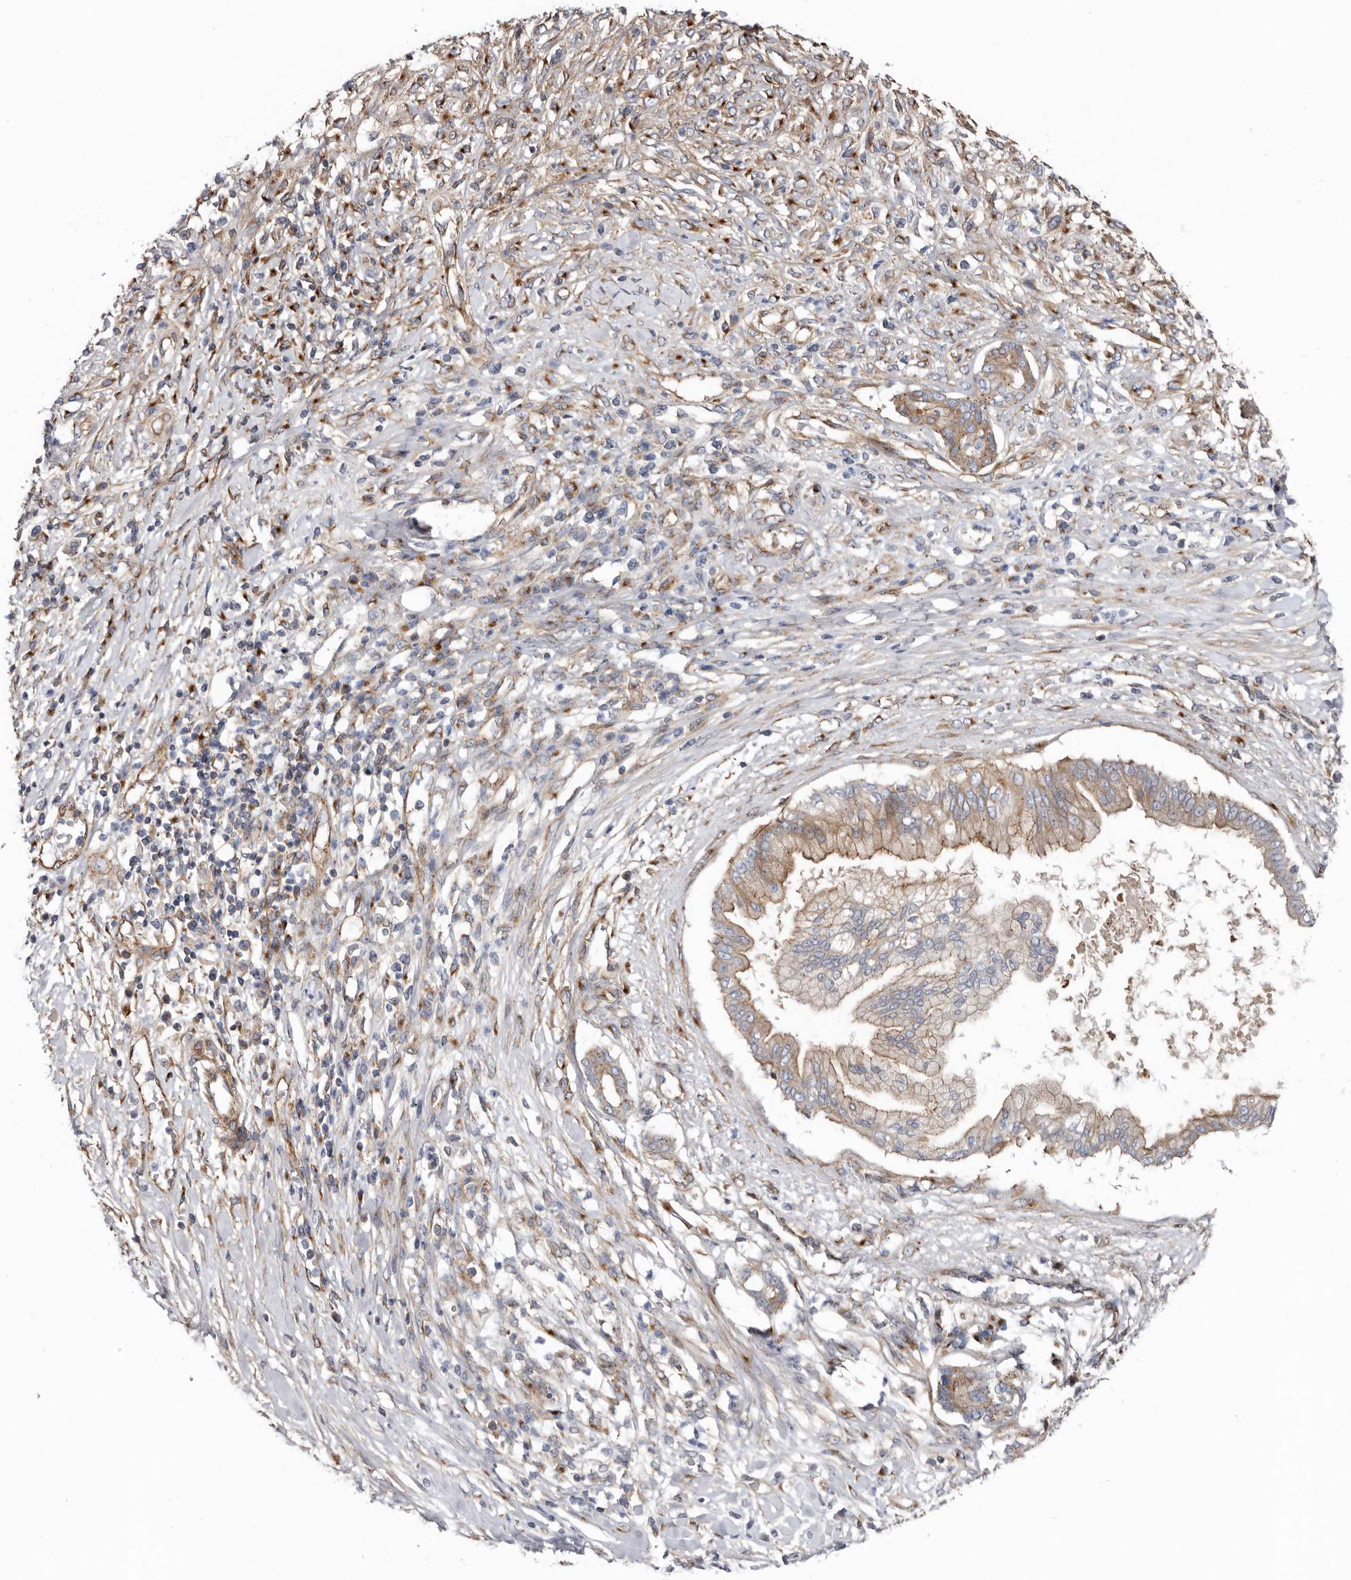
{"staining": {"intensity": "moderate", "quantity": ">75%", "location": "cytoplasmic/membranous"}, "tissue": "pancreatic cancer", "cell_type": "Tumor cells", "image_type": "cancer", "snomed": [{"axis": "morphology", "description": "Adenocarcinoma, NOS"}, {"axis": "topography", "description": "Pancreas"}], "caption": "Immunohistochemical staining of pancreatic adenocarcinoma displays moderate cytoplasmic/membranous protein expression in about >75% of tumor cells. The protein of interest is shown in brown color, while the nuclei are stained blue.", "gene": "LUZP1", "patient": {"sex": "female", "age": 56}}